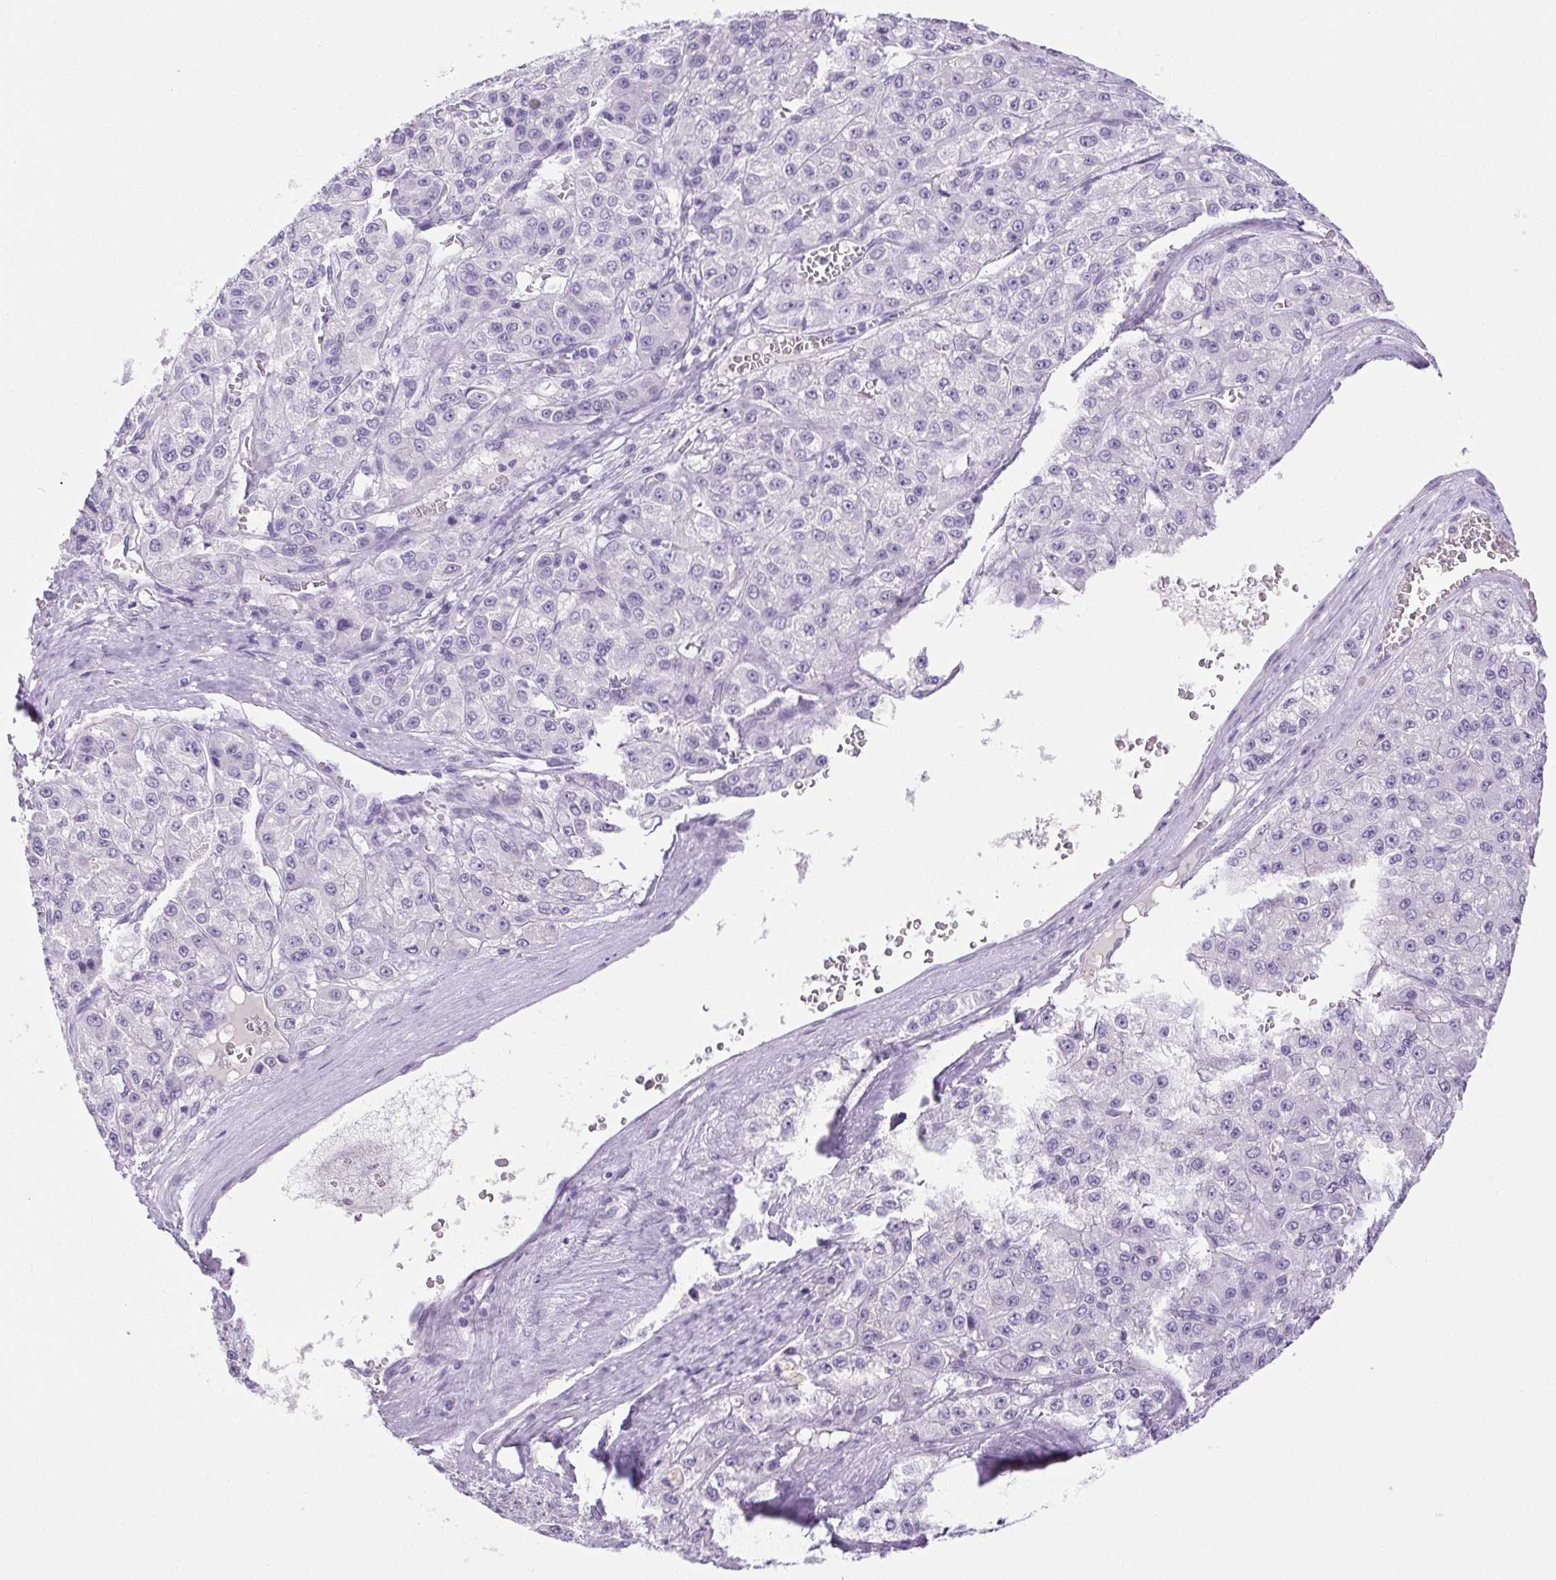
{"staining": {"intensity": "negative", "quantity": "none", "location": "none"}, "tissue": "liver cancer", "cell_type": "Tumor cells", "image_type": "cancer", "snomed": [{"axis": "morphology", "description": "Carcinoma, Hepatocellular, NOS"}, {"axis": "topography", "description": "Liver"}], "caption": "Immunohistochemistry of liver cancer (hepatocellular carcinoma) reveals no expression in tumor cells. The staining was performed using DAB to visualize the protein expression in brown, while the nuclei were stained in blue with hematoxylin (Magnification: 20x).", "gene": "PAPPA2", "patient": {"sex": "male", "age": 70}}